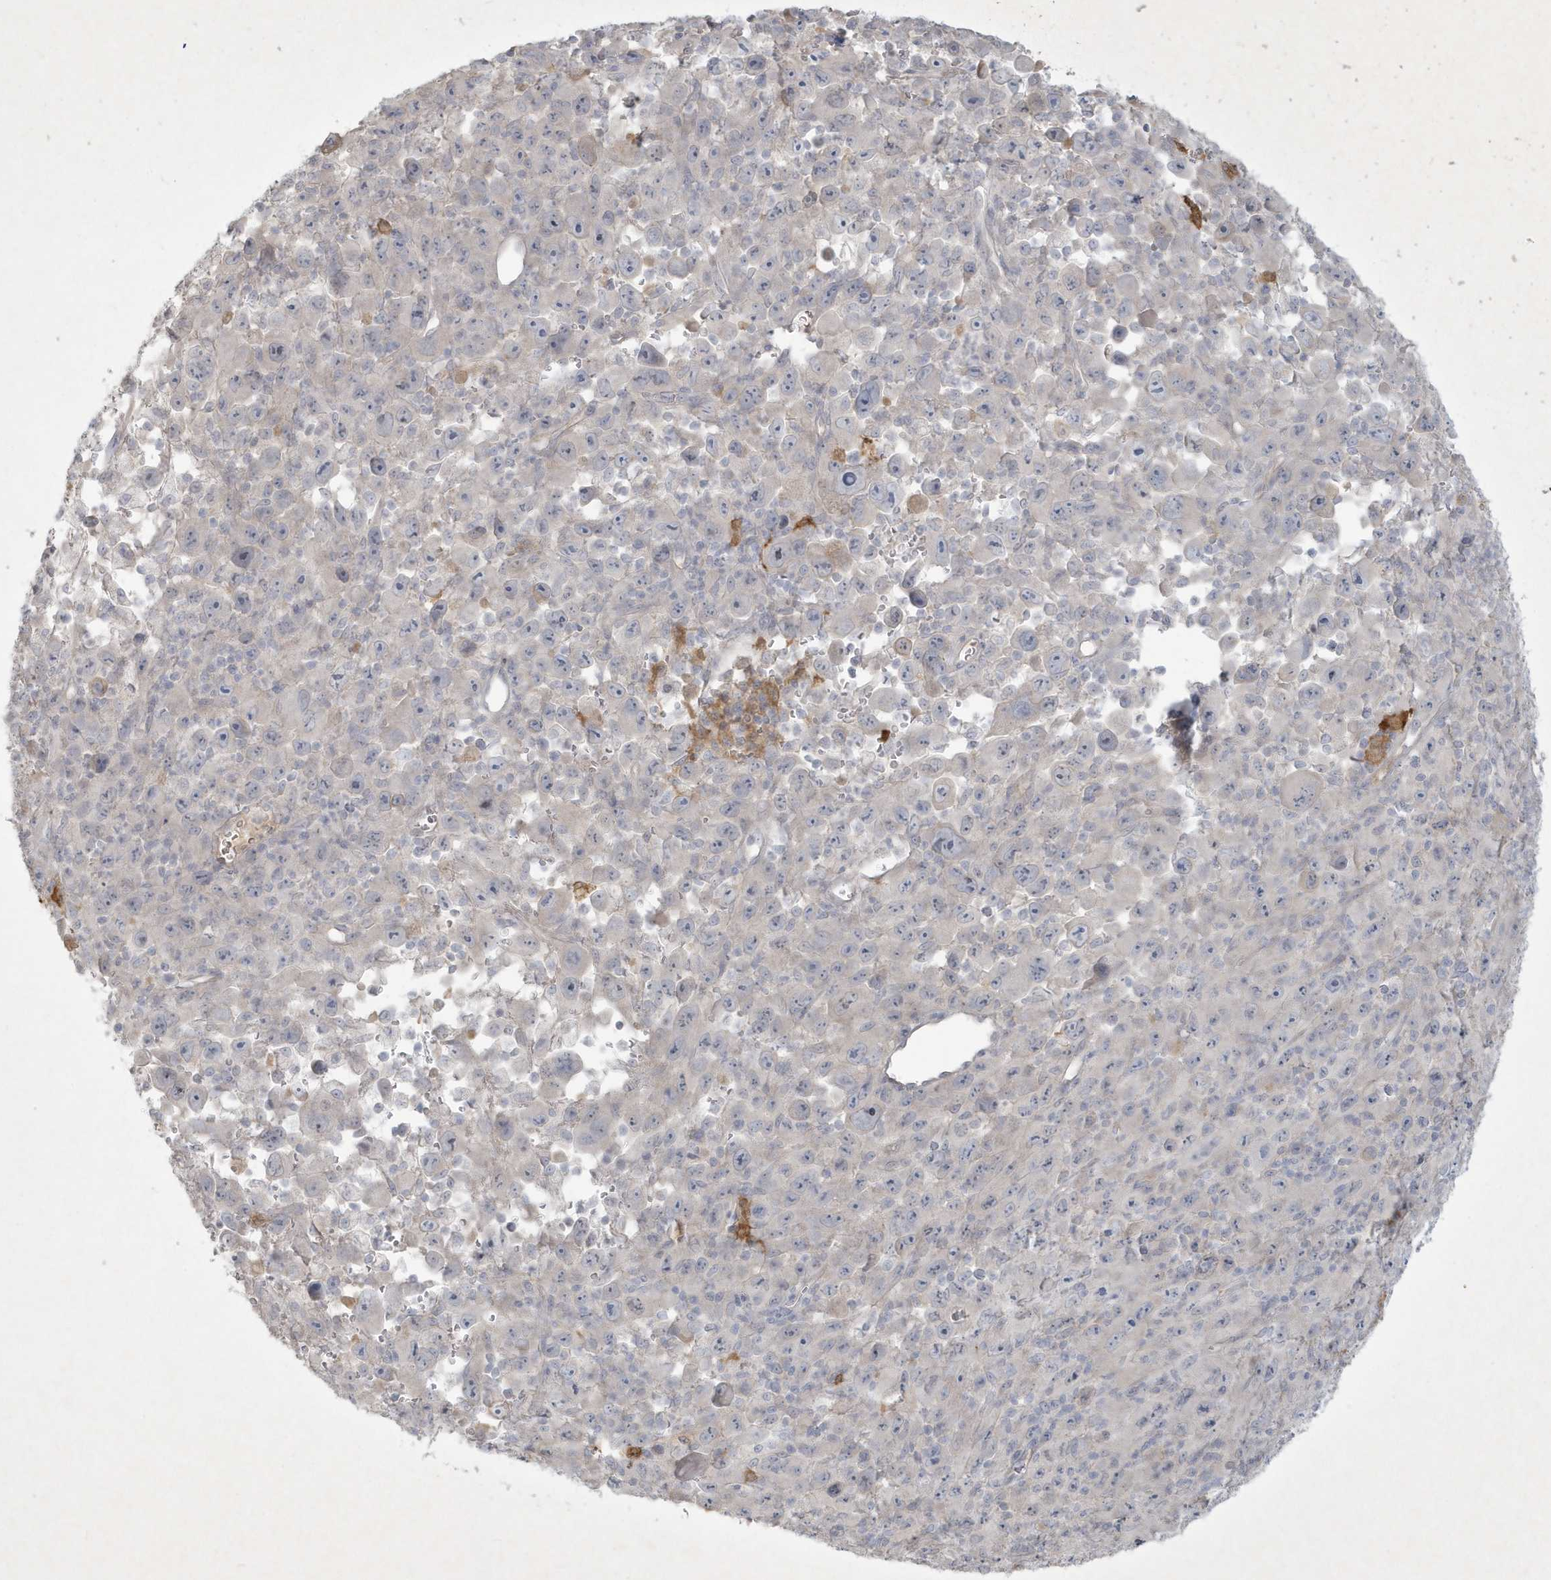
{"staining": {"intensity": "negative", "quantity": "none", "location": "none"}, "tissue": "melanoma", "cell_type": "Tumor cells", "image_type": "cancer", "snomed": [{"axis": "morphology", "description": "Malignant melanoma, Metastatic site"}, {"axis": "topography", "description": "Skin"}], "caption": "This histopathology image is of malignant melanoma (metastatic site) stained with immunohistochemistry to label a protein in brown with the nuclei are counter-stained blue. There is no positivity in tumor cells. (DAB immunohistochemistry, high magnification).", "gene": "CCDC24", "patient": {"sex": "female", "age": 56}}